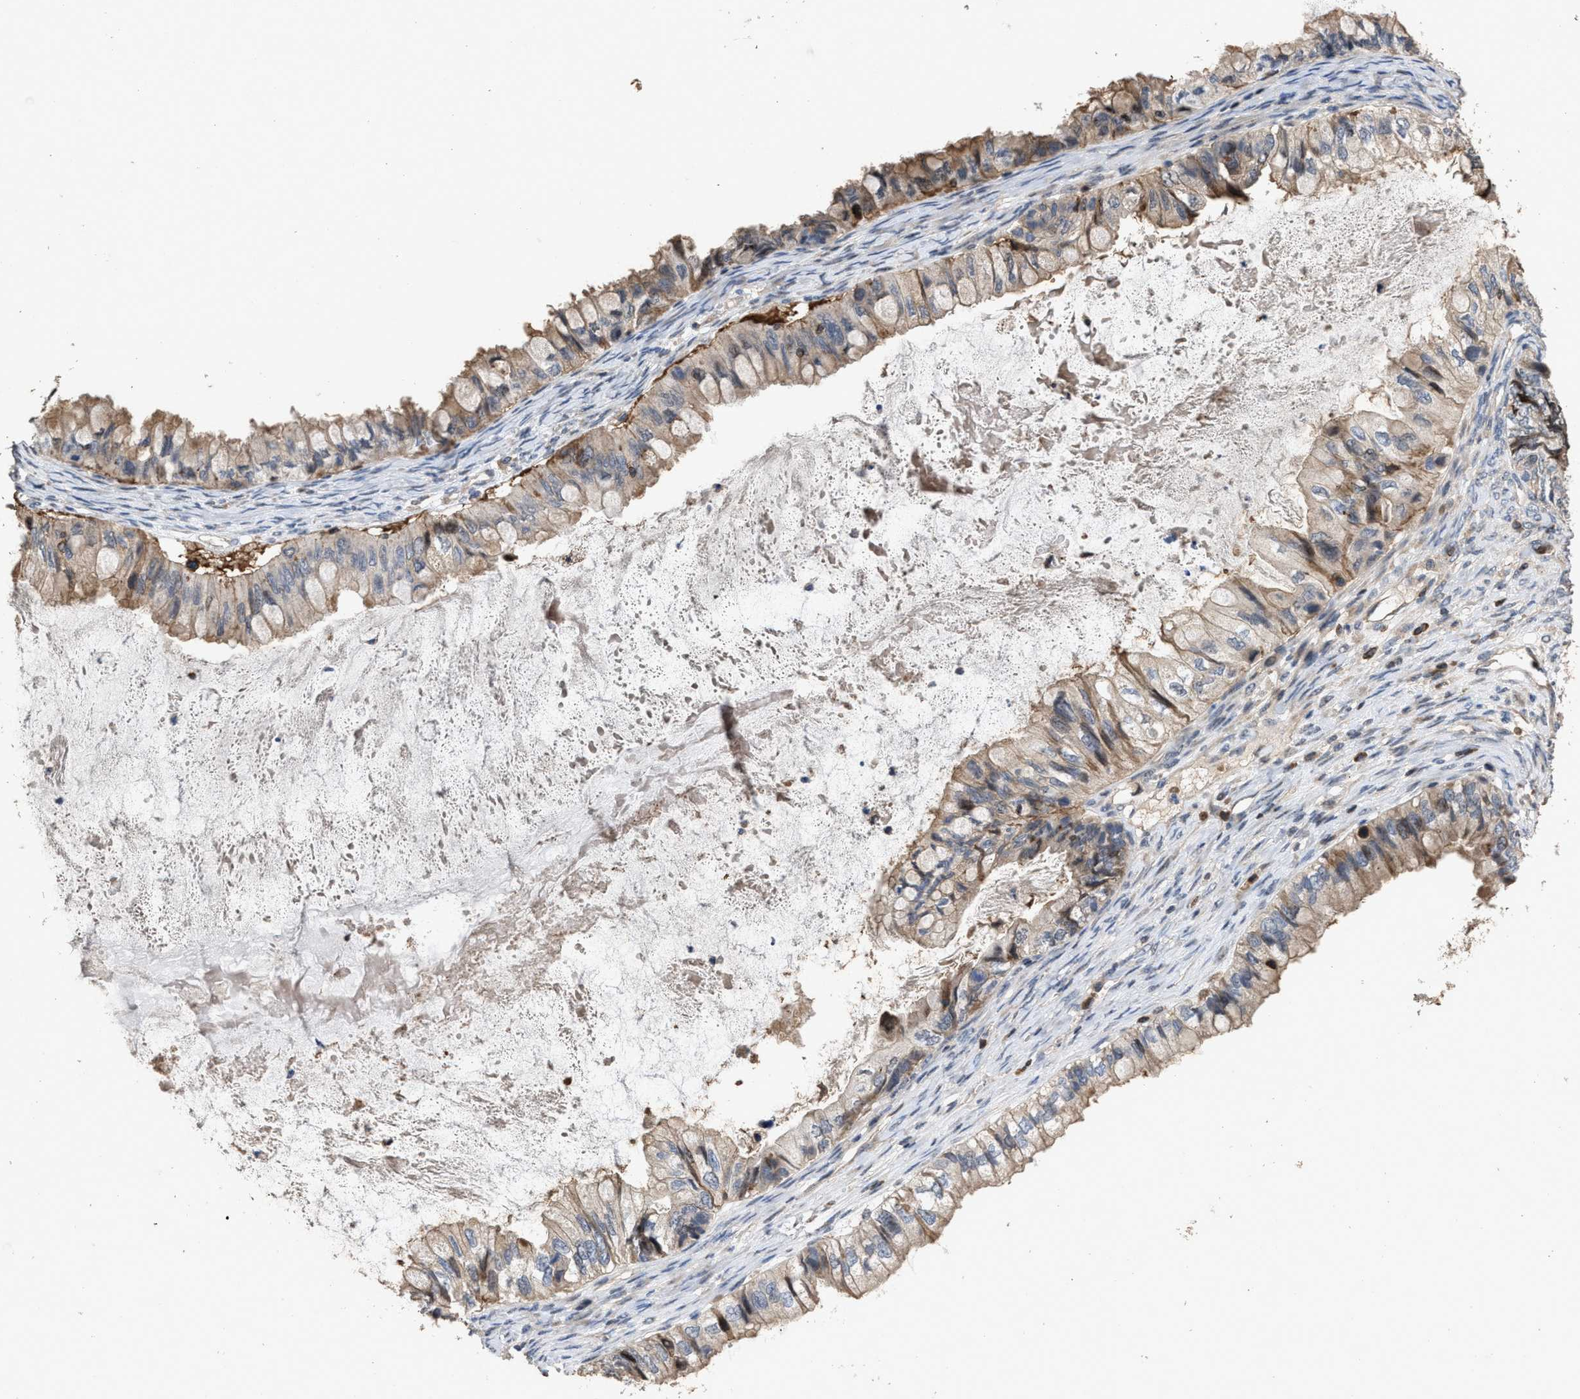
{"staining": {"intensity": "moderate", "quantity": ">75%", "location": "cytoplasmic/membranous"}, "tissue": "ovarian cancer", "cell_type": "Tumor cells", "image_type": "cancer", "snomed": [{"axis": "morphology", "description": "Cystadenocarcinoma, mucinous, NOS"}, {"axis": "topography", "description": "Ovary"}], "caption": "This histopathology image exhibits mucinous cystadenocarcinoma (ovarian) stained with immunohistochemistry (IHC) to label a protein in brown. The cytoplasmic/membranous of tumor cells show moderate positivity for the protein. Nuclei are counter-stained blue.", "gene": "TDRKH", "patient": {"sex": "female", "age": 80}}